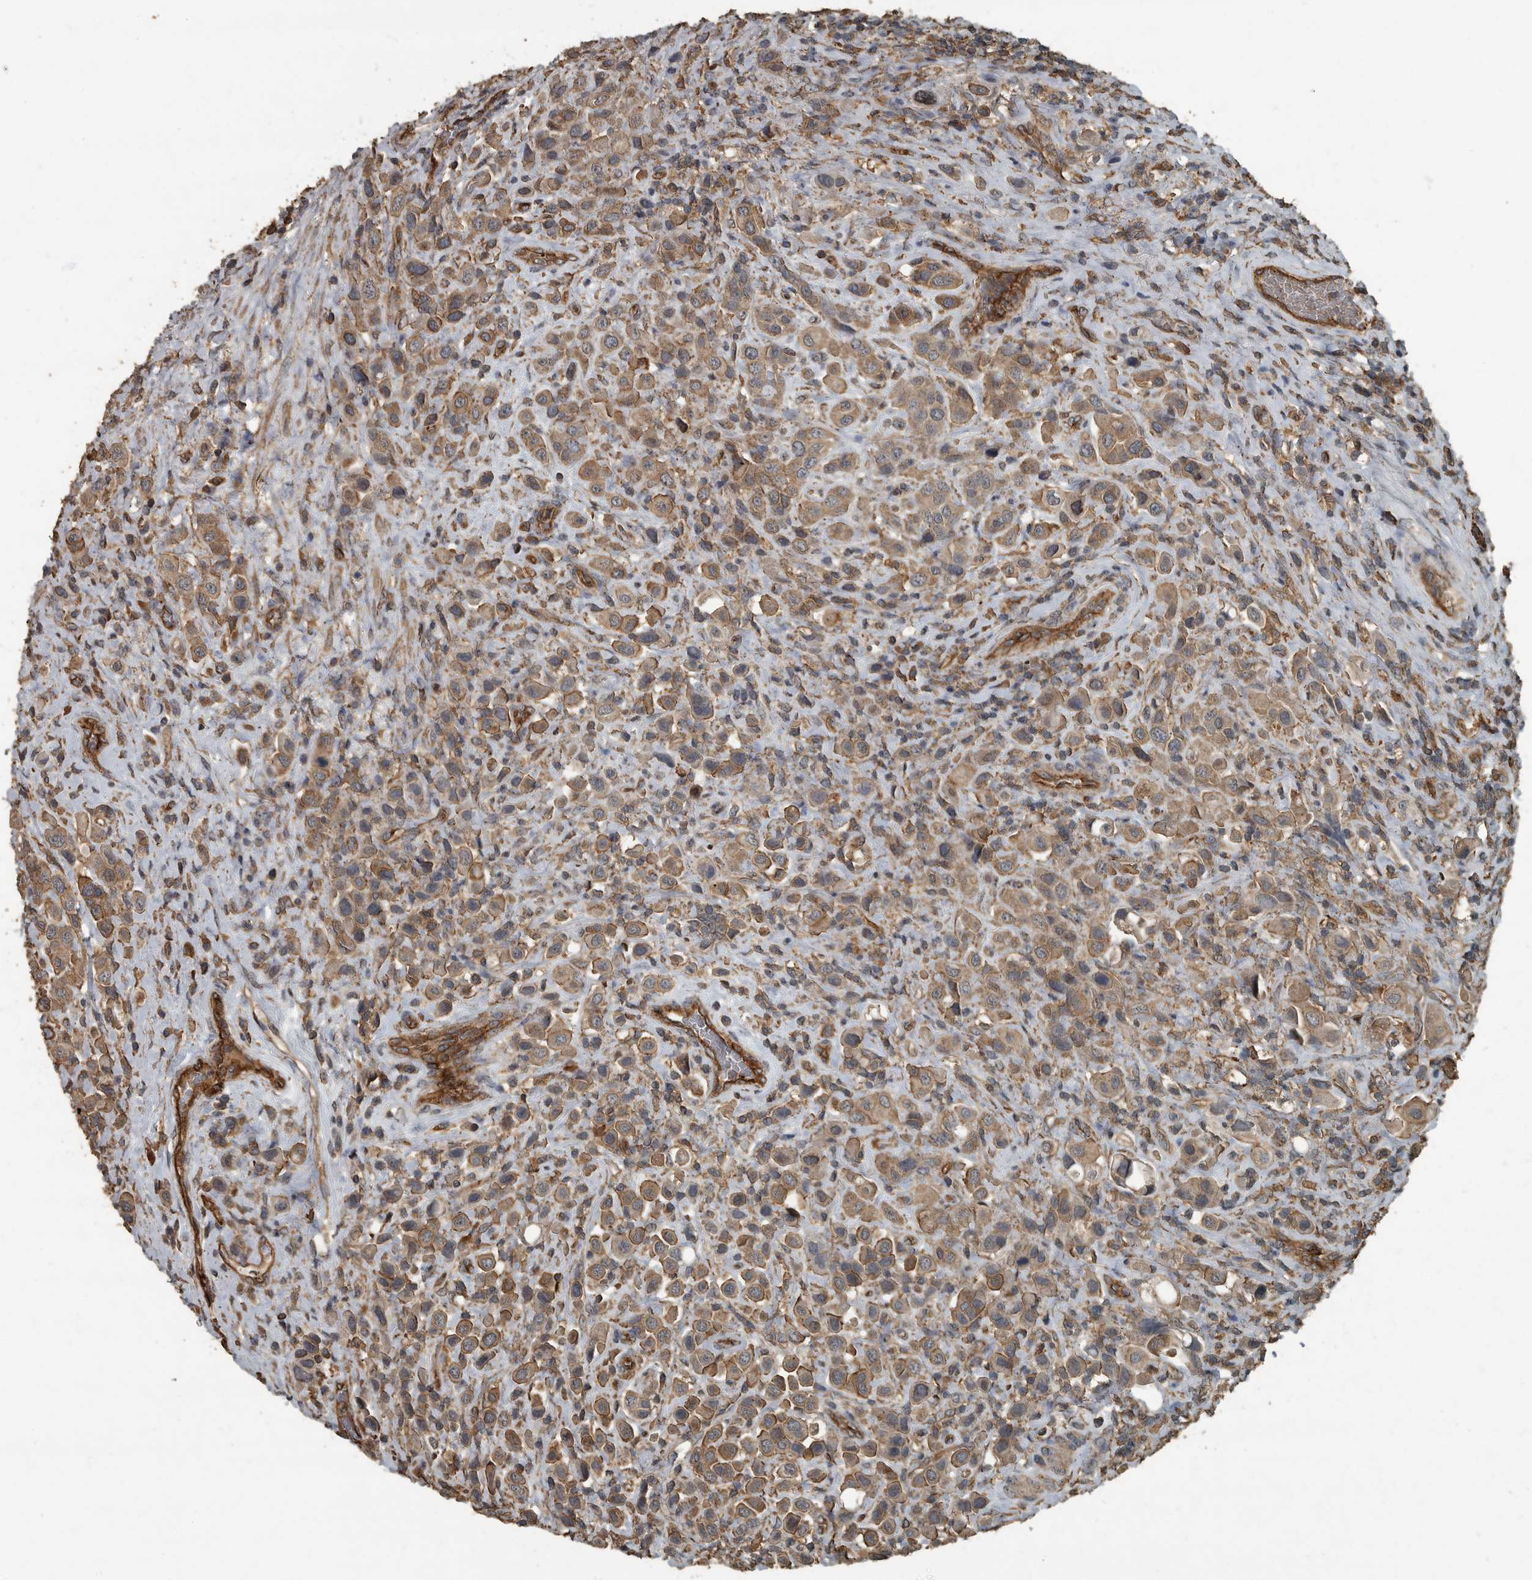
{"staining": {"intensity": "moderate", "quantity": ">75%", "location": "cytoplasmic/membranous"}, "tissue": "urothelial cancer", "cell_type": "Tumor cells", "image_type": "cancer", "snomed": [{"axis": "morphology", "description": "Urothelial carcinoma, High grade"}, {"axis": "topography", "description": "Urinary bladder"}], "caption": "There is medium levels of moderate cytoplasmic/membranous staining in tumor cells of urothelial carcinoma (high-grade), as demonstrated by immunohistochemical staining (brown color).", "gene": "IL15RA", "patient": {"sex": "male", "age": 50}}